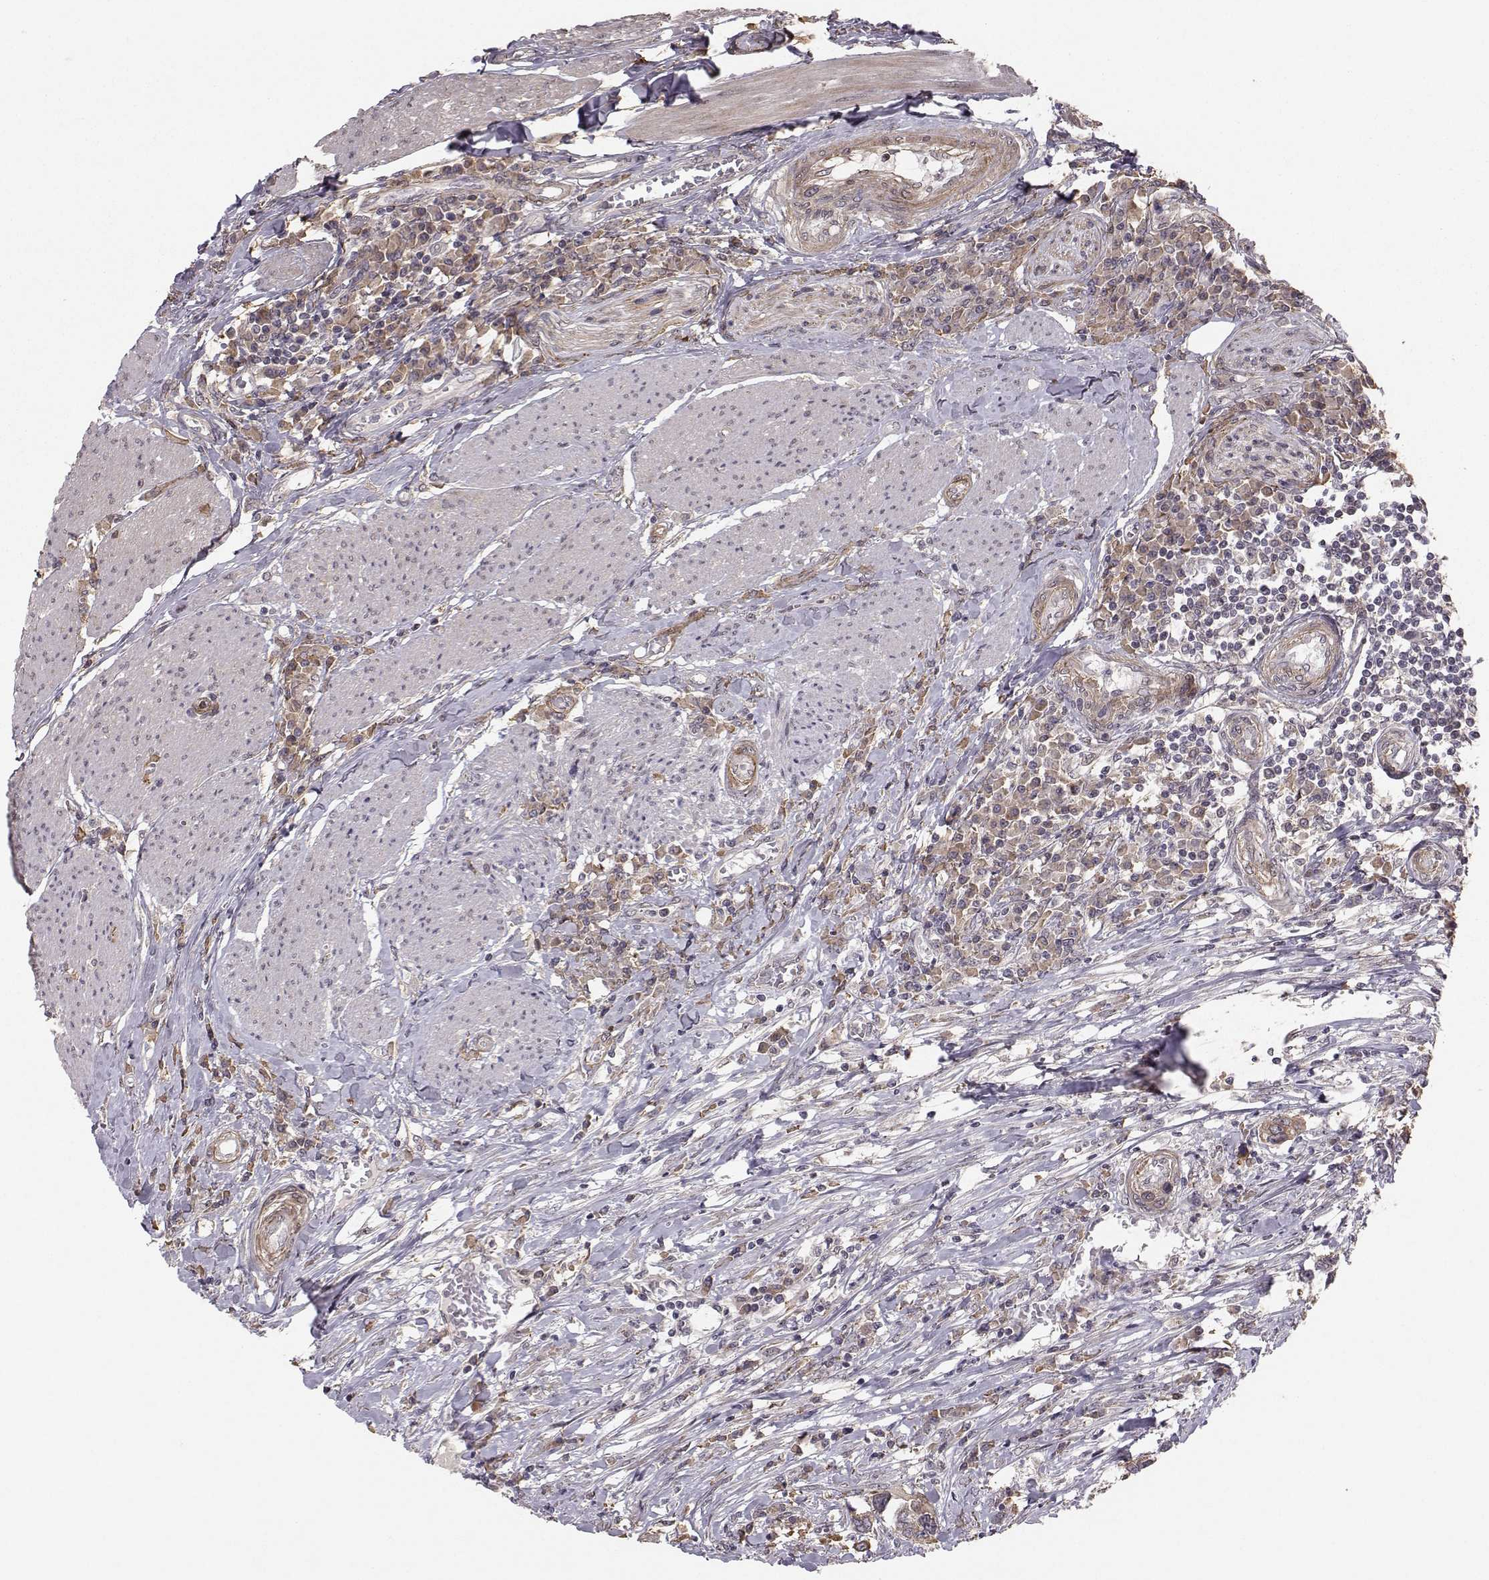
{"staining": {"intensity": "moderate", "quantity": "<25%", "location": "cytoplasmic/membranous"}, "tissue": "urothelial cancer", "cell_type": "Tumor cells", "image_type": "cancer", "snomed": [{"axis": "morphology", "description": "Urothelial carcinoma, NOS"}, {"axis": "morphology", "description": "Urothelial carcinoma, High grade"}, {"axis": "topography", "description": "Urinary bladder"}], "caption": "Human urothelial carcinoma (high-grade) stained with a protein marker reveals moderate staining in tumor cells.", "gene": "PLEKHG3", "patient": {"sex": "male", "age": 63}}